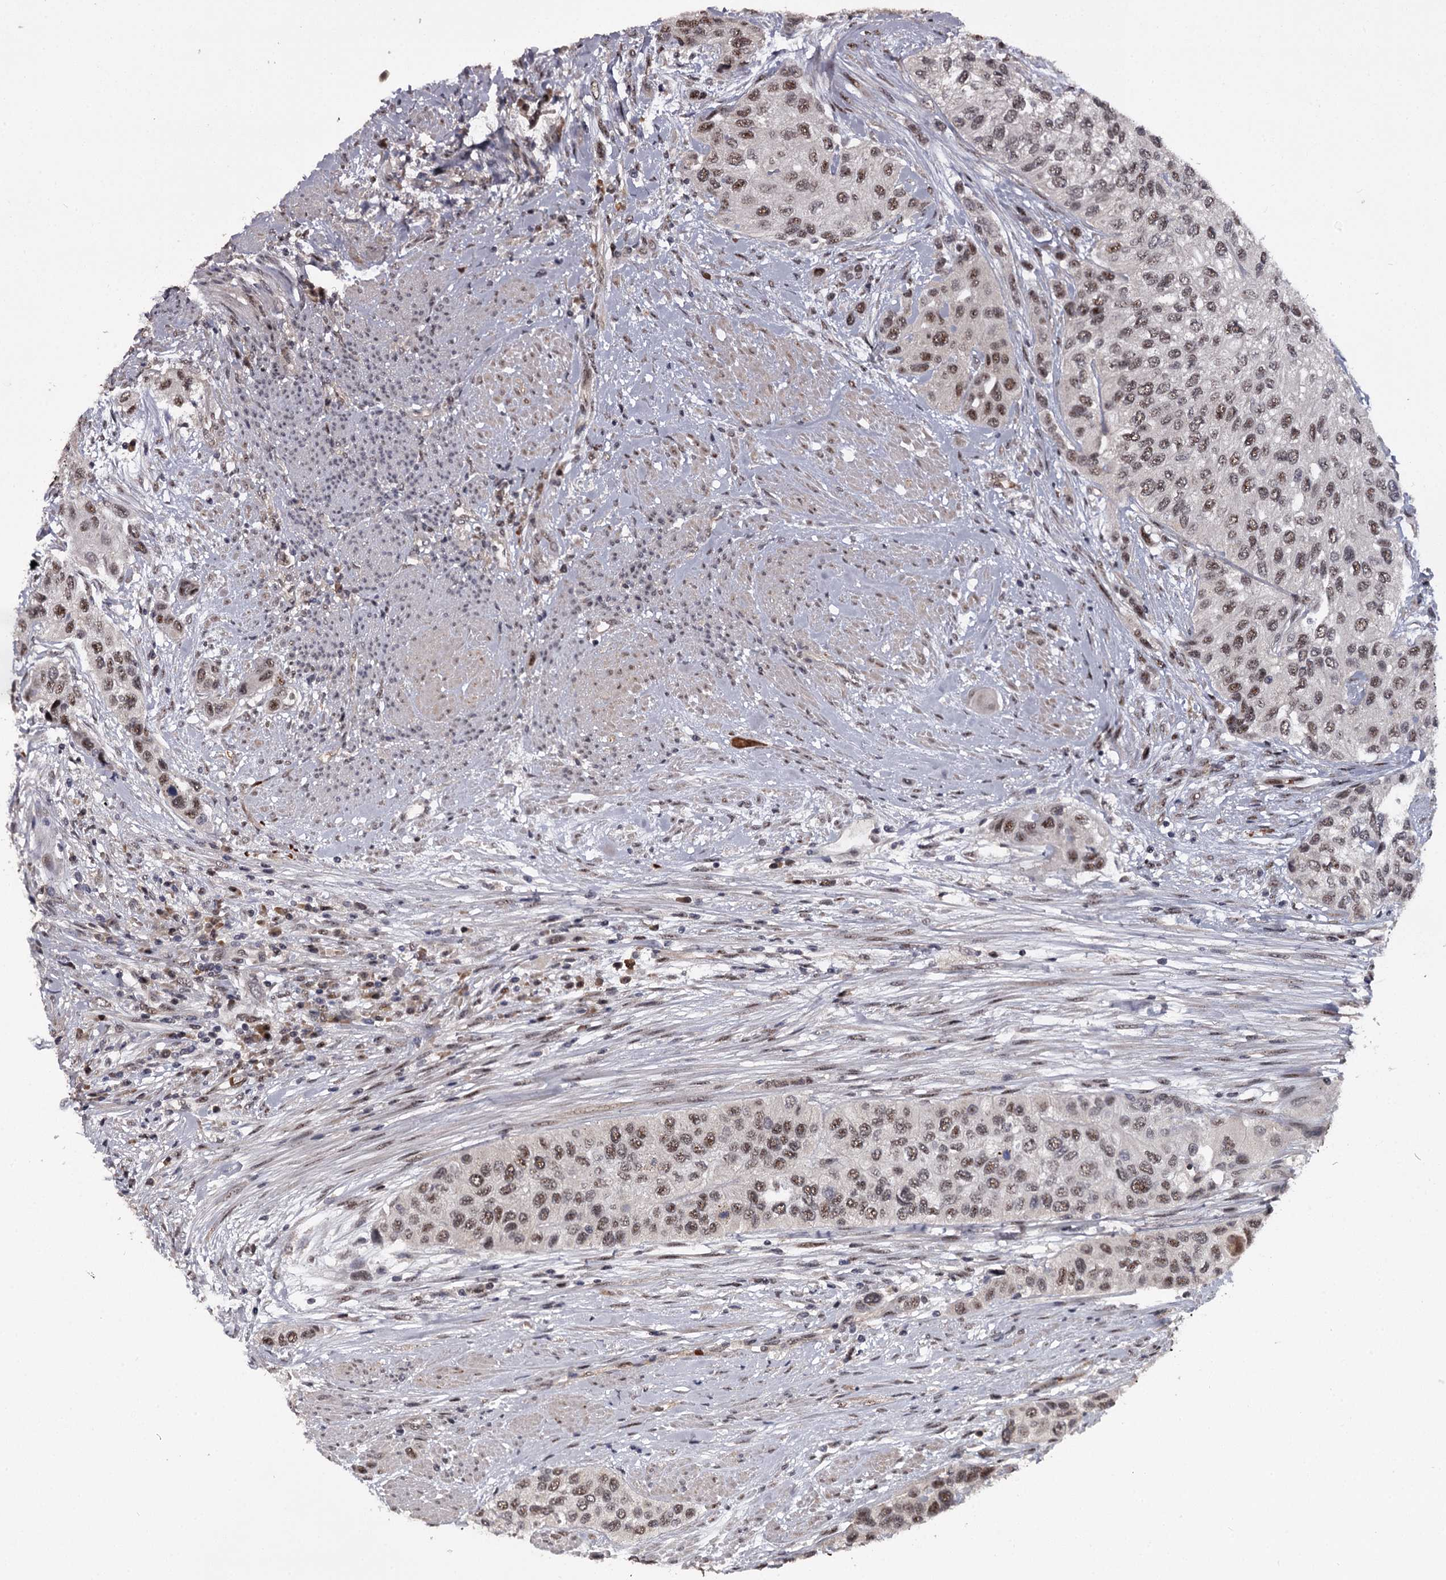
{"staining": {"intensity": "moderate", "quantity": ">75%", "location": "nuclear"}, "tissue": "urothelial cancer", "cell_type": "Tumor cells", "image_type": "cancer", "snomed": [{"axis": "morphology", "description": "Normal tissue, NOS"}, {"axis": "morphology", "description": "Urothelial carcinoma, High grade"}, {"axis": "topography", "description": "Vascular tissue"}, {"axis": "topography", "description": "Urinary bladder"}], "caption": "Immunohistochemical staining of human urothelial cancer displays medium levels of moderate nuclear expression in approximately >75% of tumor cells.", "gene": "RNF44", "patient": {"sex": "female", "age": 56}}